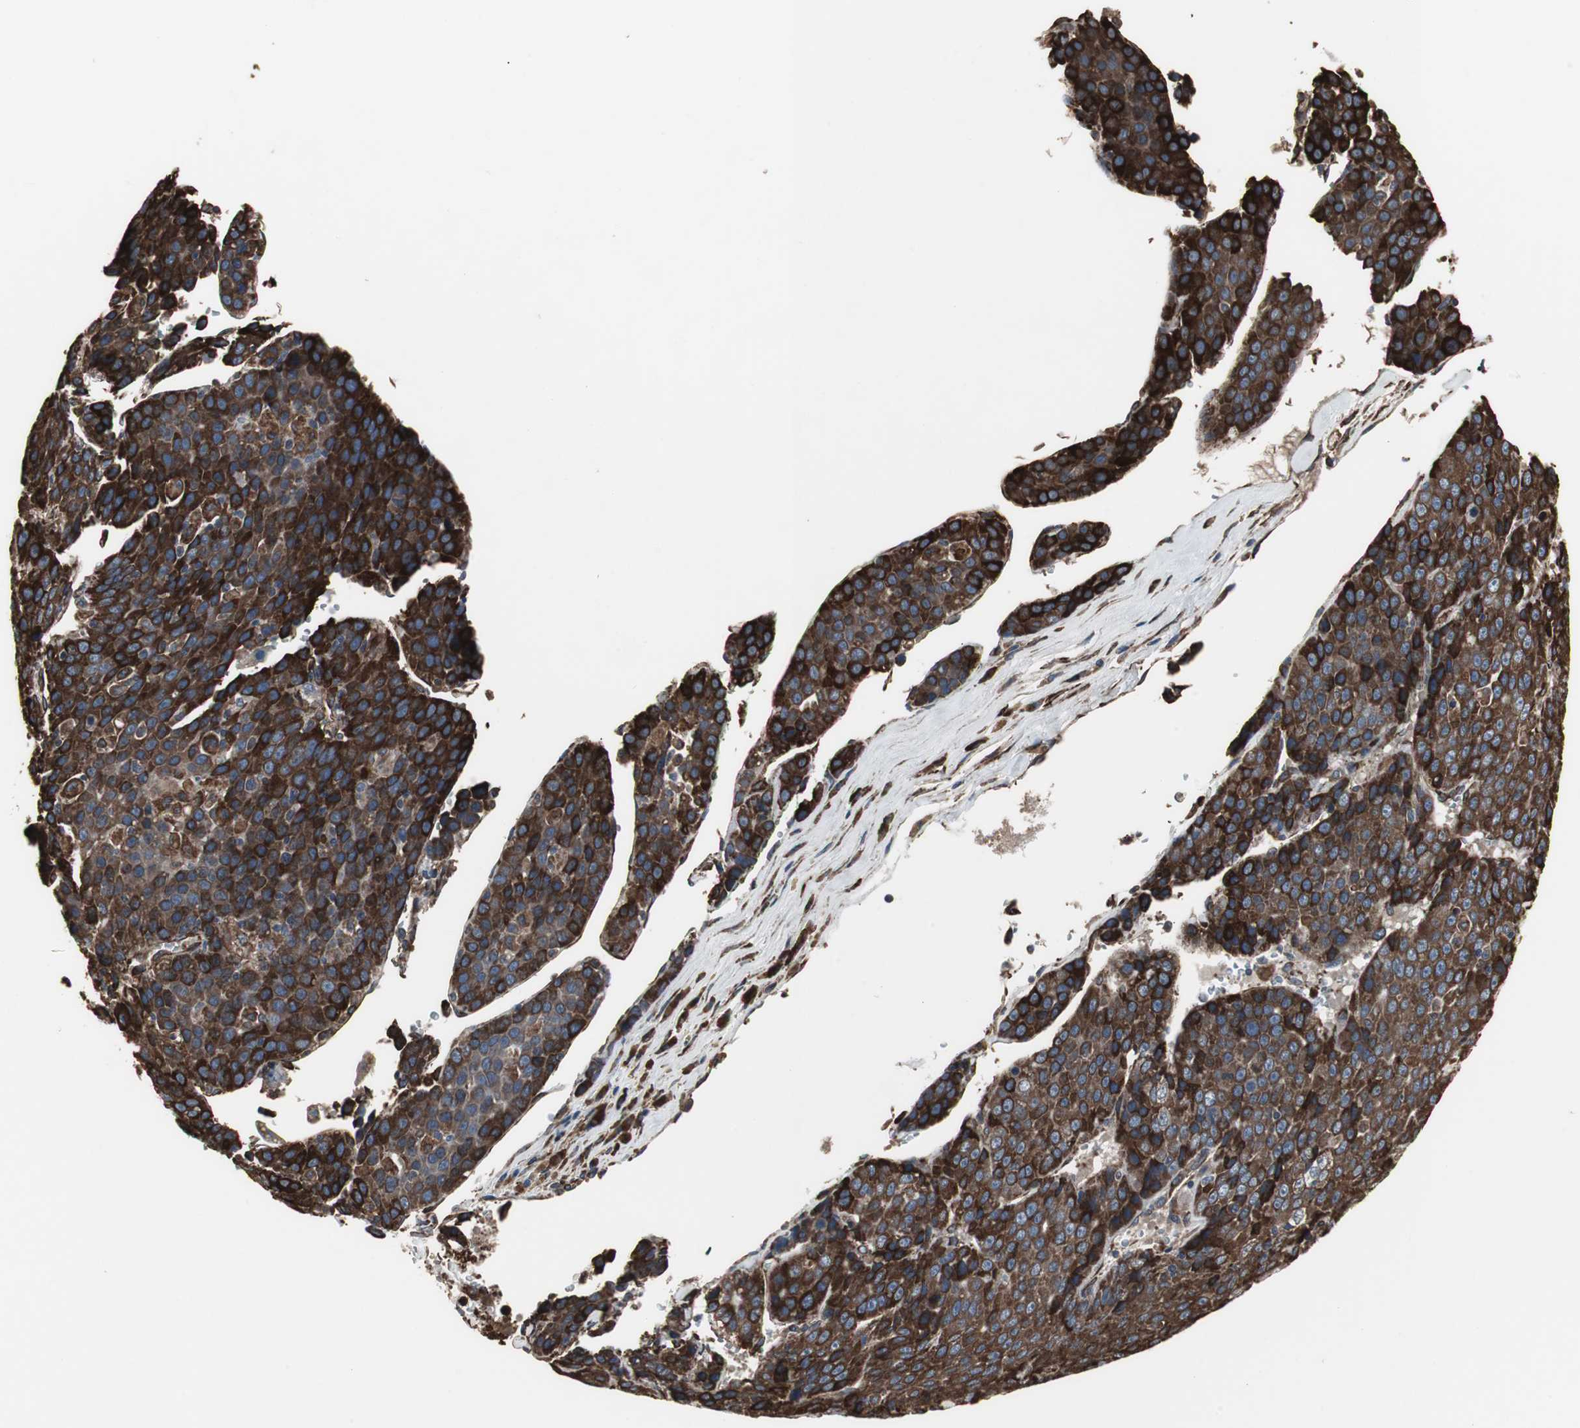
{"staining": {"intensity": "strong", "quantity": ">75%", "location": "cytoplasmic/membranous"}, "tissue": "liver cancer", "cell_type": "Tumor cells", "image_type": "cancer", "snomed": [{"axis": "morphology", "description": "Carcinoma, Hepatocellular, NOS"}, {"axis": "topography", "description": "Liver"}], "caption": "There is high levels of strong cytoplasmic/membranous positivity in tumor cells of liver cancer, as demonstrated by immunohistochemical staining (brown color).", "gene": "CALU", "patient": {"sex": "female", "age": 53}}